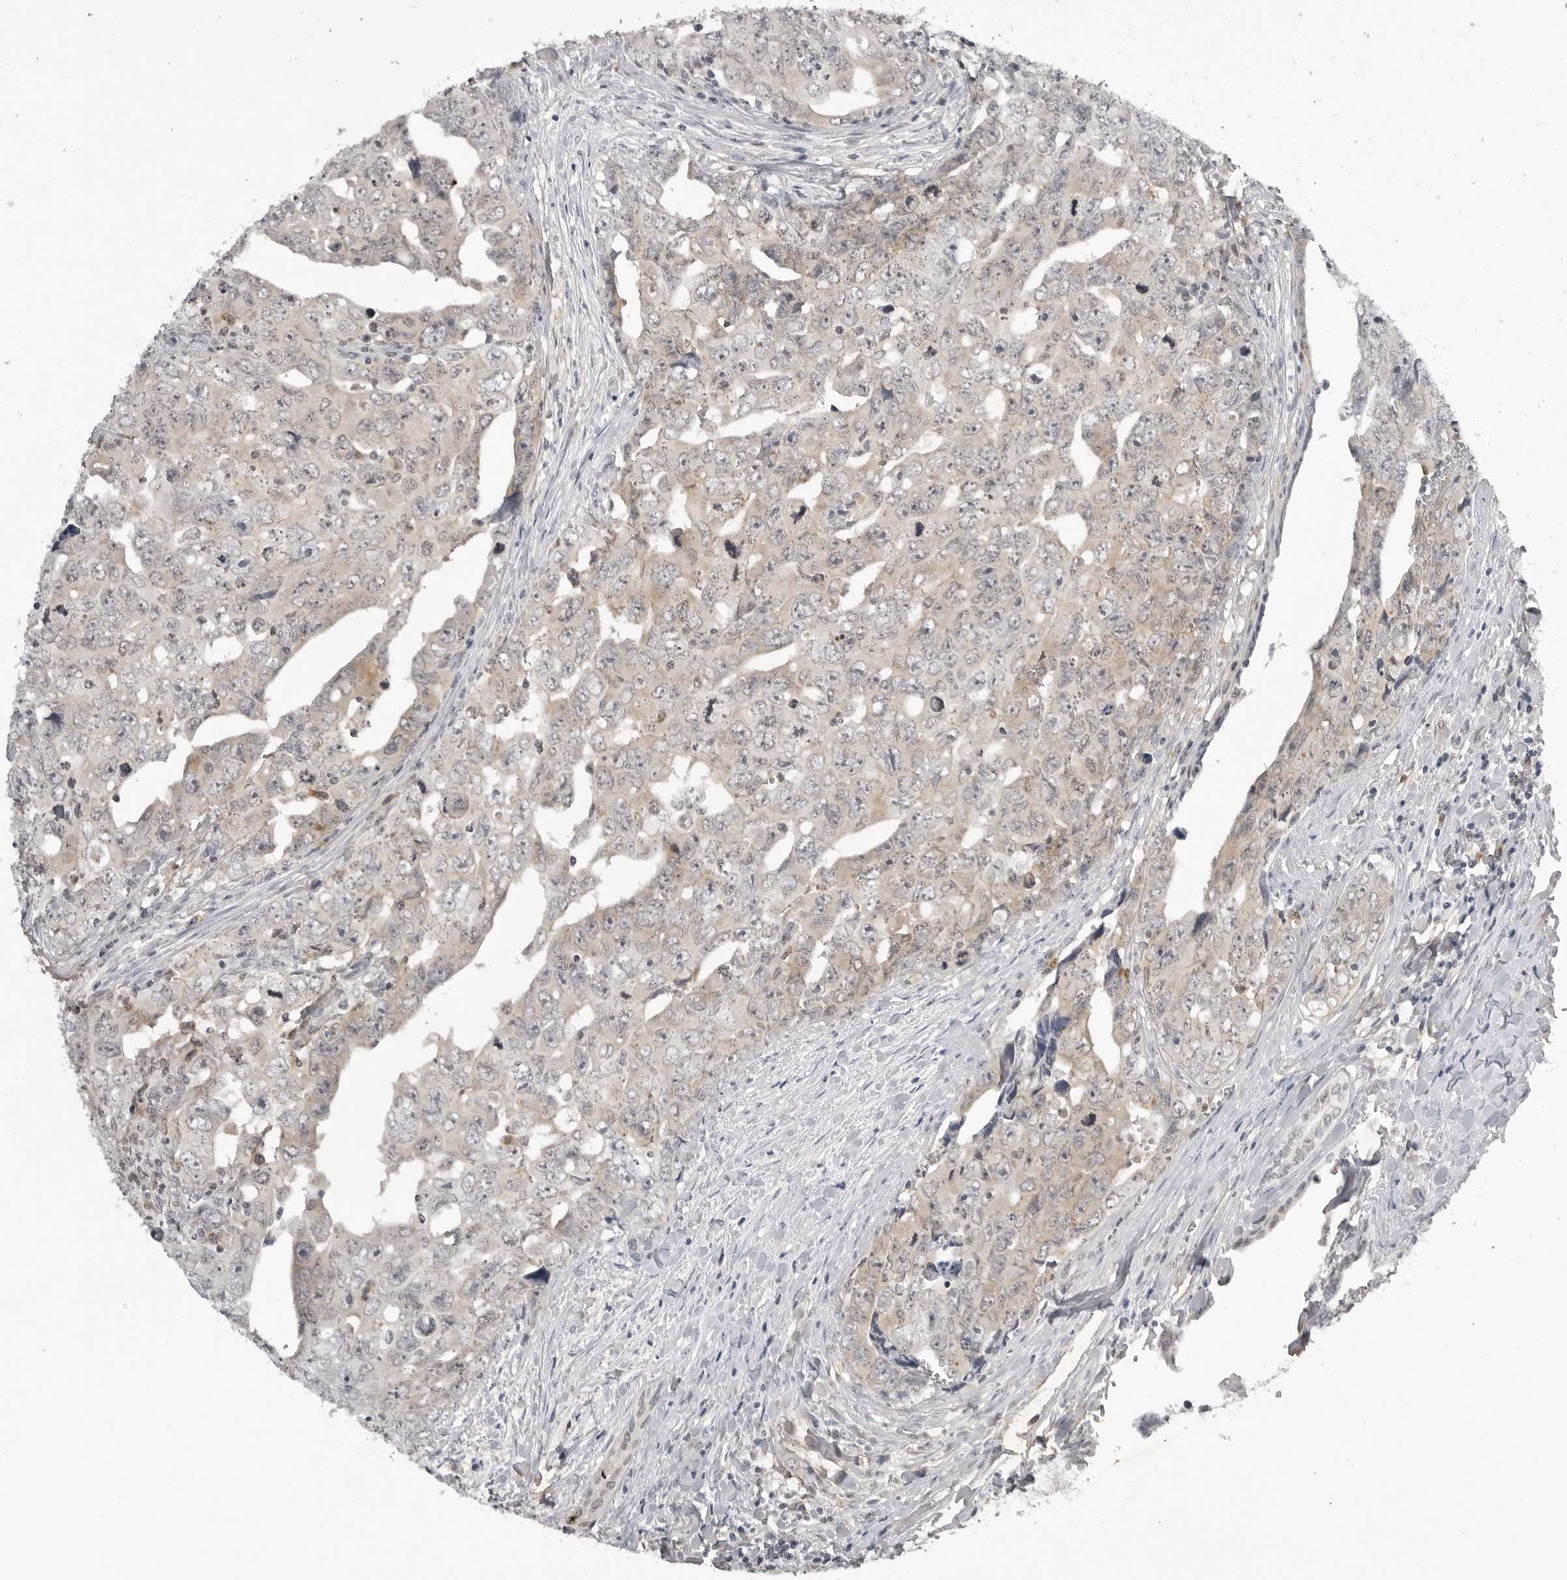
{"staining": {"intensity": "weak", "quantity": "<25%", "location": "cytoplasmic/membranous"}, "tissue": "testis cancer", "cell_type": "Tumor cells", "image_type": "cancer", "snomed": [{"axis": "morphology", "description": "Carcinoma, Embryonal, NOS"}, {"axis": "topography", "description": "Testis"}], "caption": "There is no significant expression in tumor cells of testis embryonal carcinoma.", "gene": "RRM1", "patient": {"sex": "male", "age": 28}}